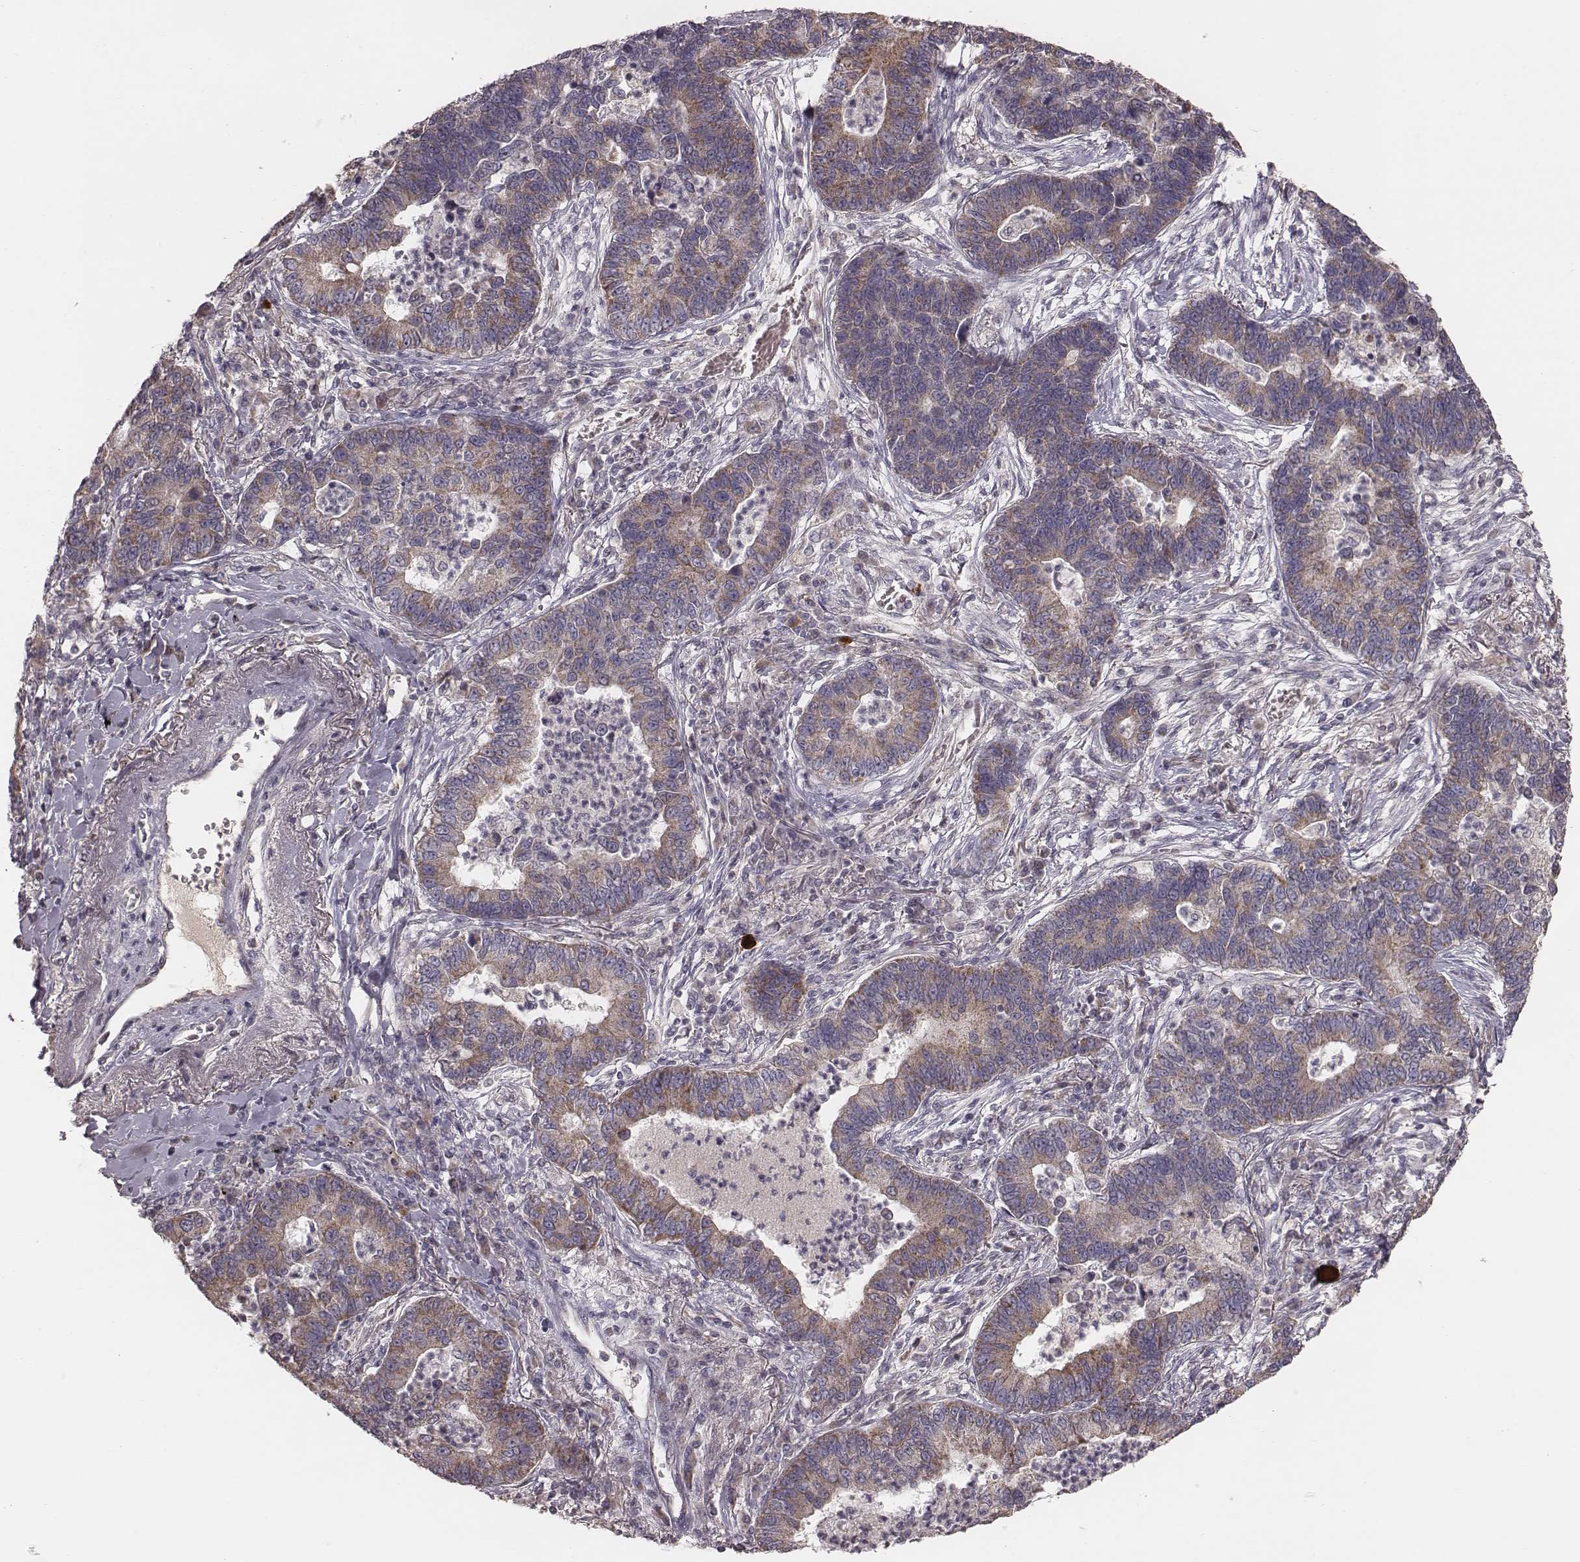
{"staining": {"intensity": "weak", "quantity": "25%-75%", "location": "cytoplasmic/membranous"}, "tissue": "lung cancer", "cell_type": "Tumor cells", "image_type": "cancer", "snomed": [{"axis": "morphology", "description": "Adenocarcinoma, NOS"}, {"axis": "topography", "description": "Lung"}], "caption": "Weak cytoplasmic/membranous expression is present in approximately 25%-75% of tumor cells in lung cancer (adenocarcinoma). (Brightfield microscopy of DAB IHC at high magnification).", "gene": "MRPS27", "patient": {"sex": "female", "age": 57}}